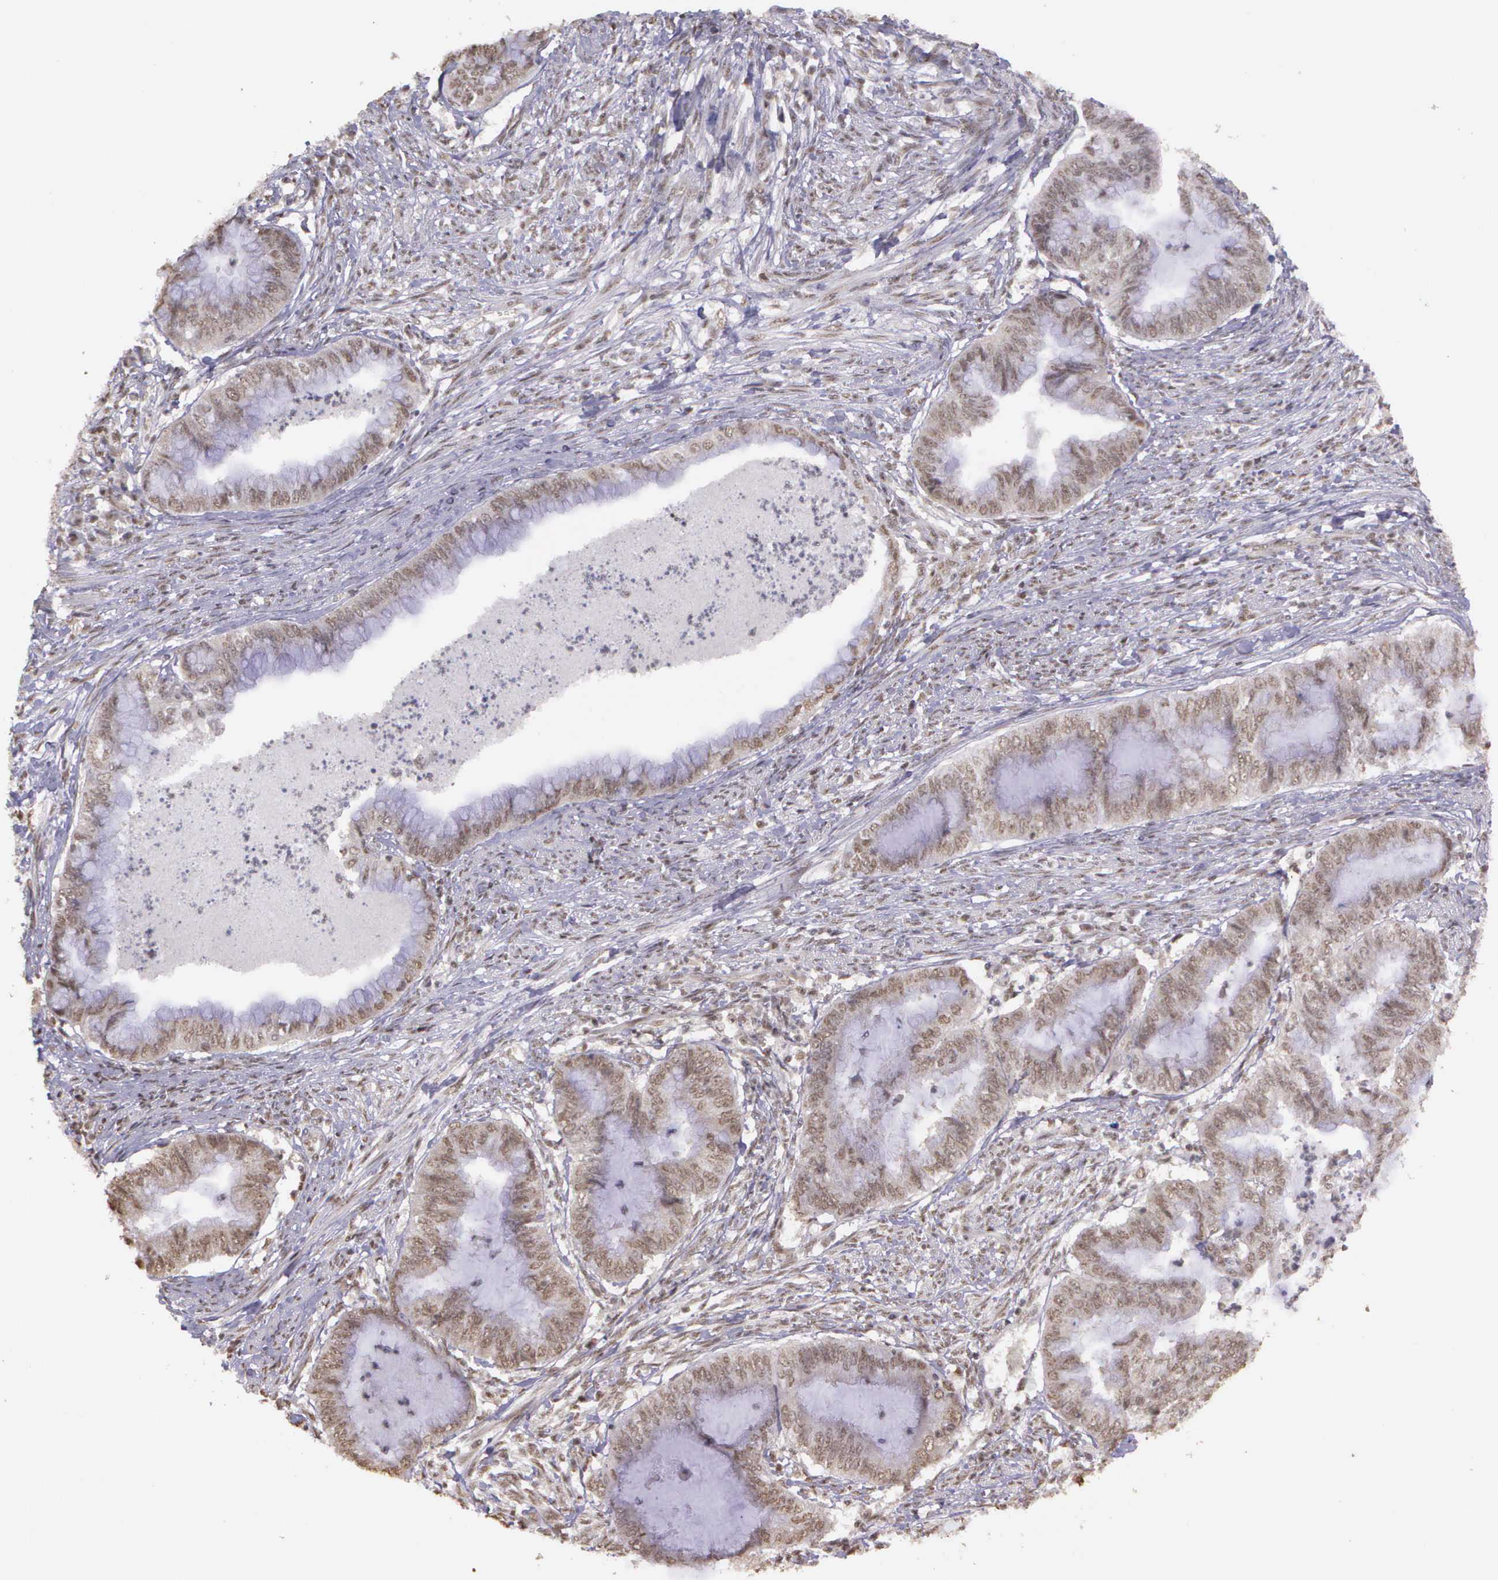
{"staining": {"intensity": "weak", "quantity": "25%-75%", "location": "nuclear"}, "tissue": "endometrial cancer", "cell_type": "Tumor cells", "image_type": "cancer", "snomed": [{"axis": "morphology", "description": "Necrosis, NOS"}, {"axis": "morphology", "description": "Adenocarcinoma, NOS"}, {"axis": "topography", "description": "Endometrium"}], "caption": "This image reveals IHC staining of human endometrial cancer, with low weak nuclear expression in approximately 25%-75% of tumor cells.", "gene": "ARMCX5", "patient": {"sex": "female", "age": 79}}